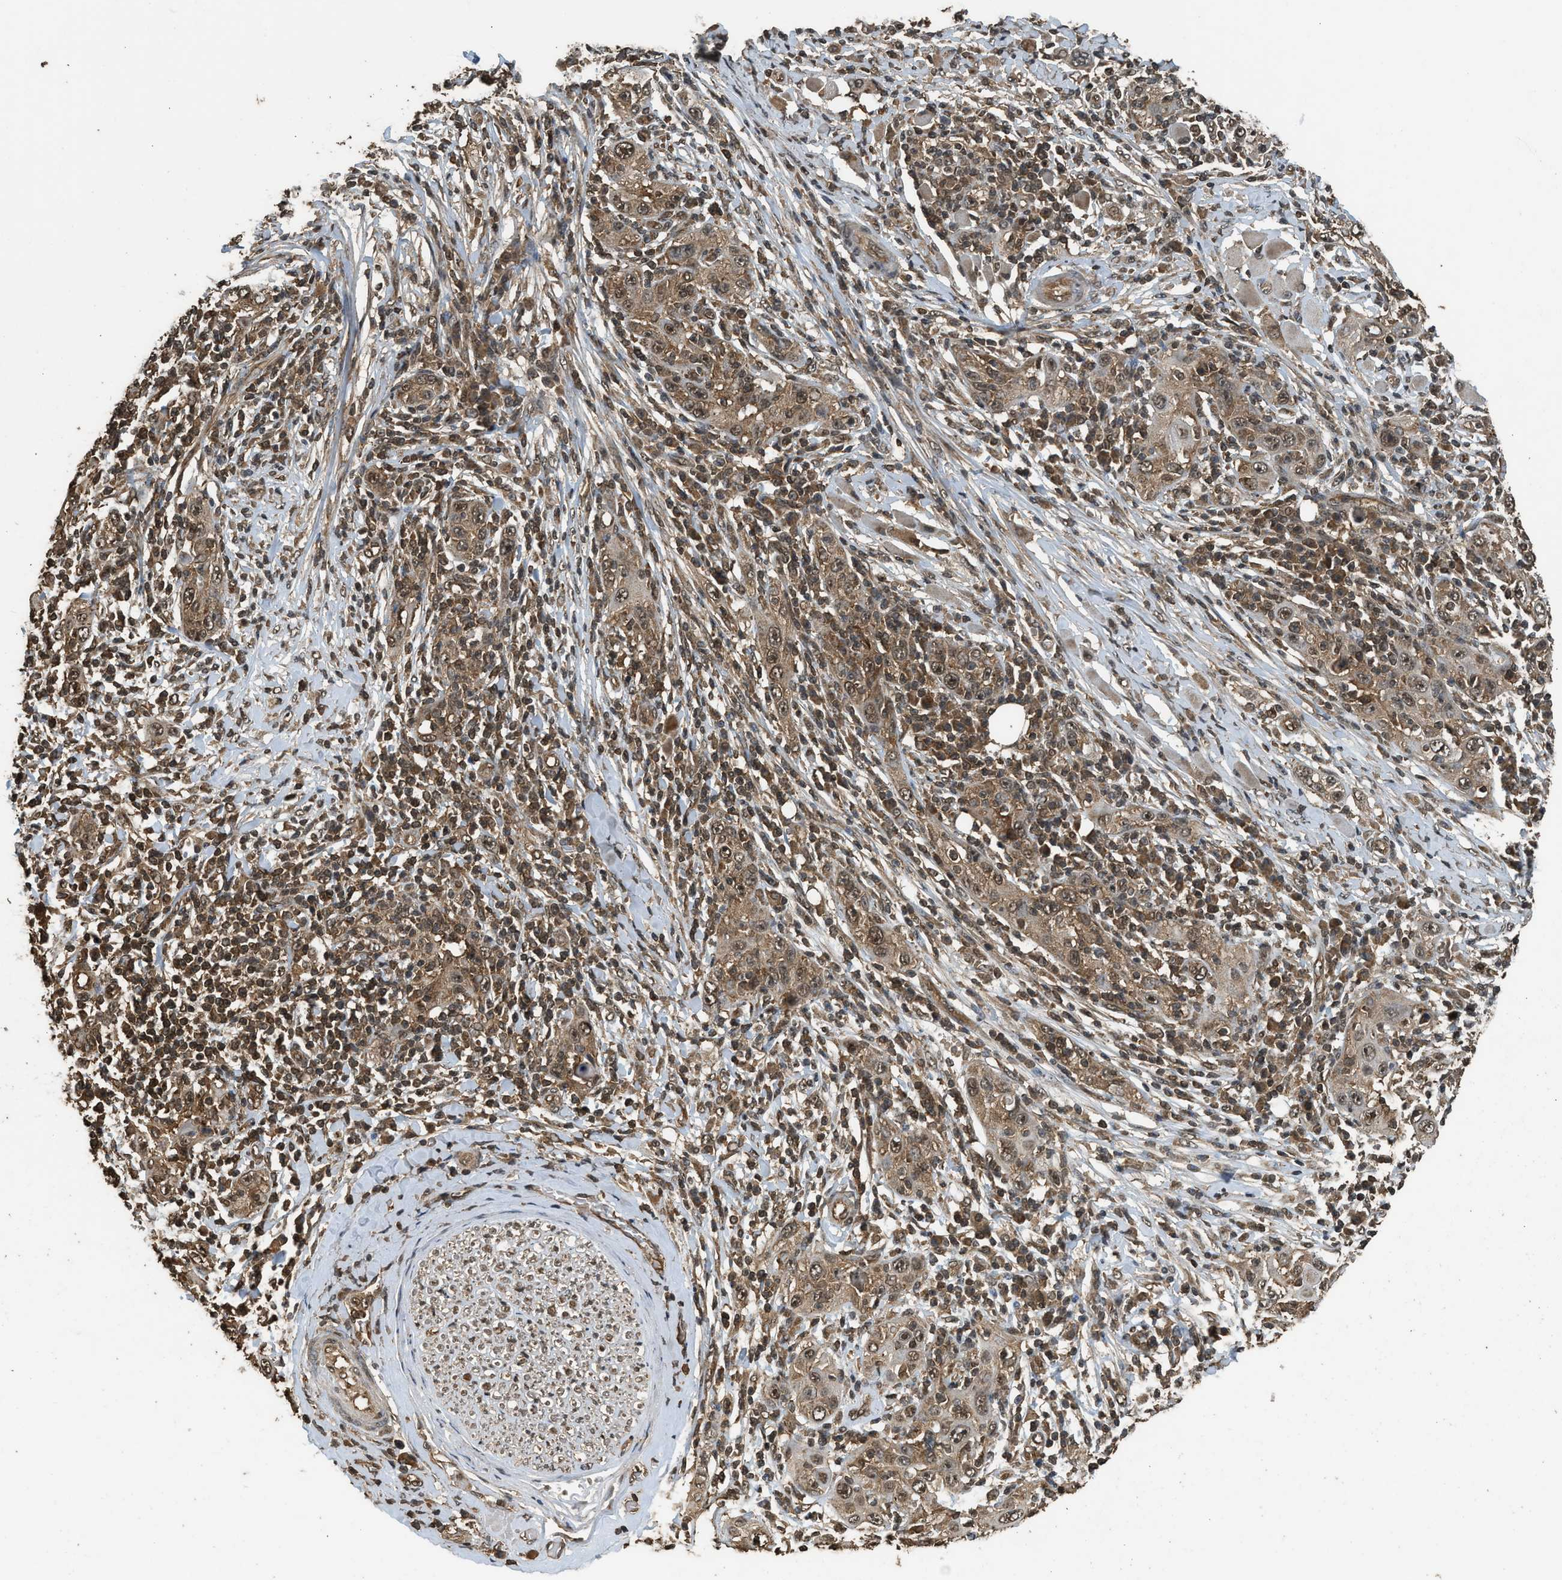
{"staining": {"intensity": "moderate", "quantity": ">75%", "location": "cytoplasmic/membranous"}, "tissue": "skin cancer", "cell_type": "Tumor cells", "image_type": "cancer", "snomed": [{"axis": "morphology", "description": "Squamous cell carcinoma, NOS"}, {"axis": "topography", "description": "Skin"}], "caption": "Immunohistochemical staining of human skin squamous cell carcinoma demonstrates medium levels of moderate cytoplasmic/membranous protein staining in approximately >75% of tumor cells.", "gene": "MYBL2", "patient": {"sex": "female", "age": 88}}